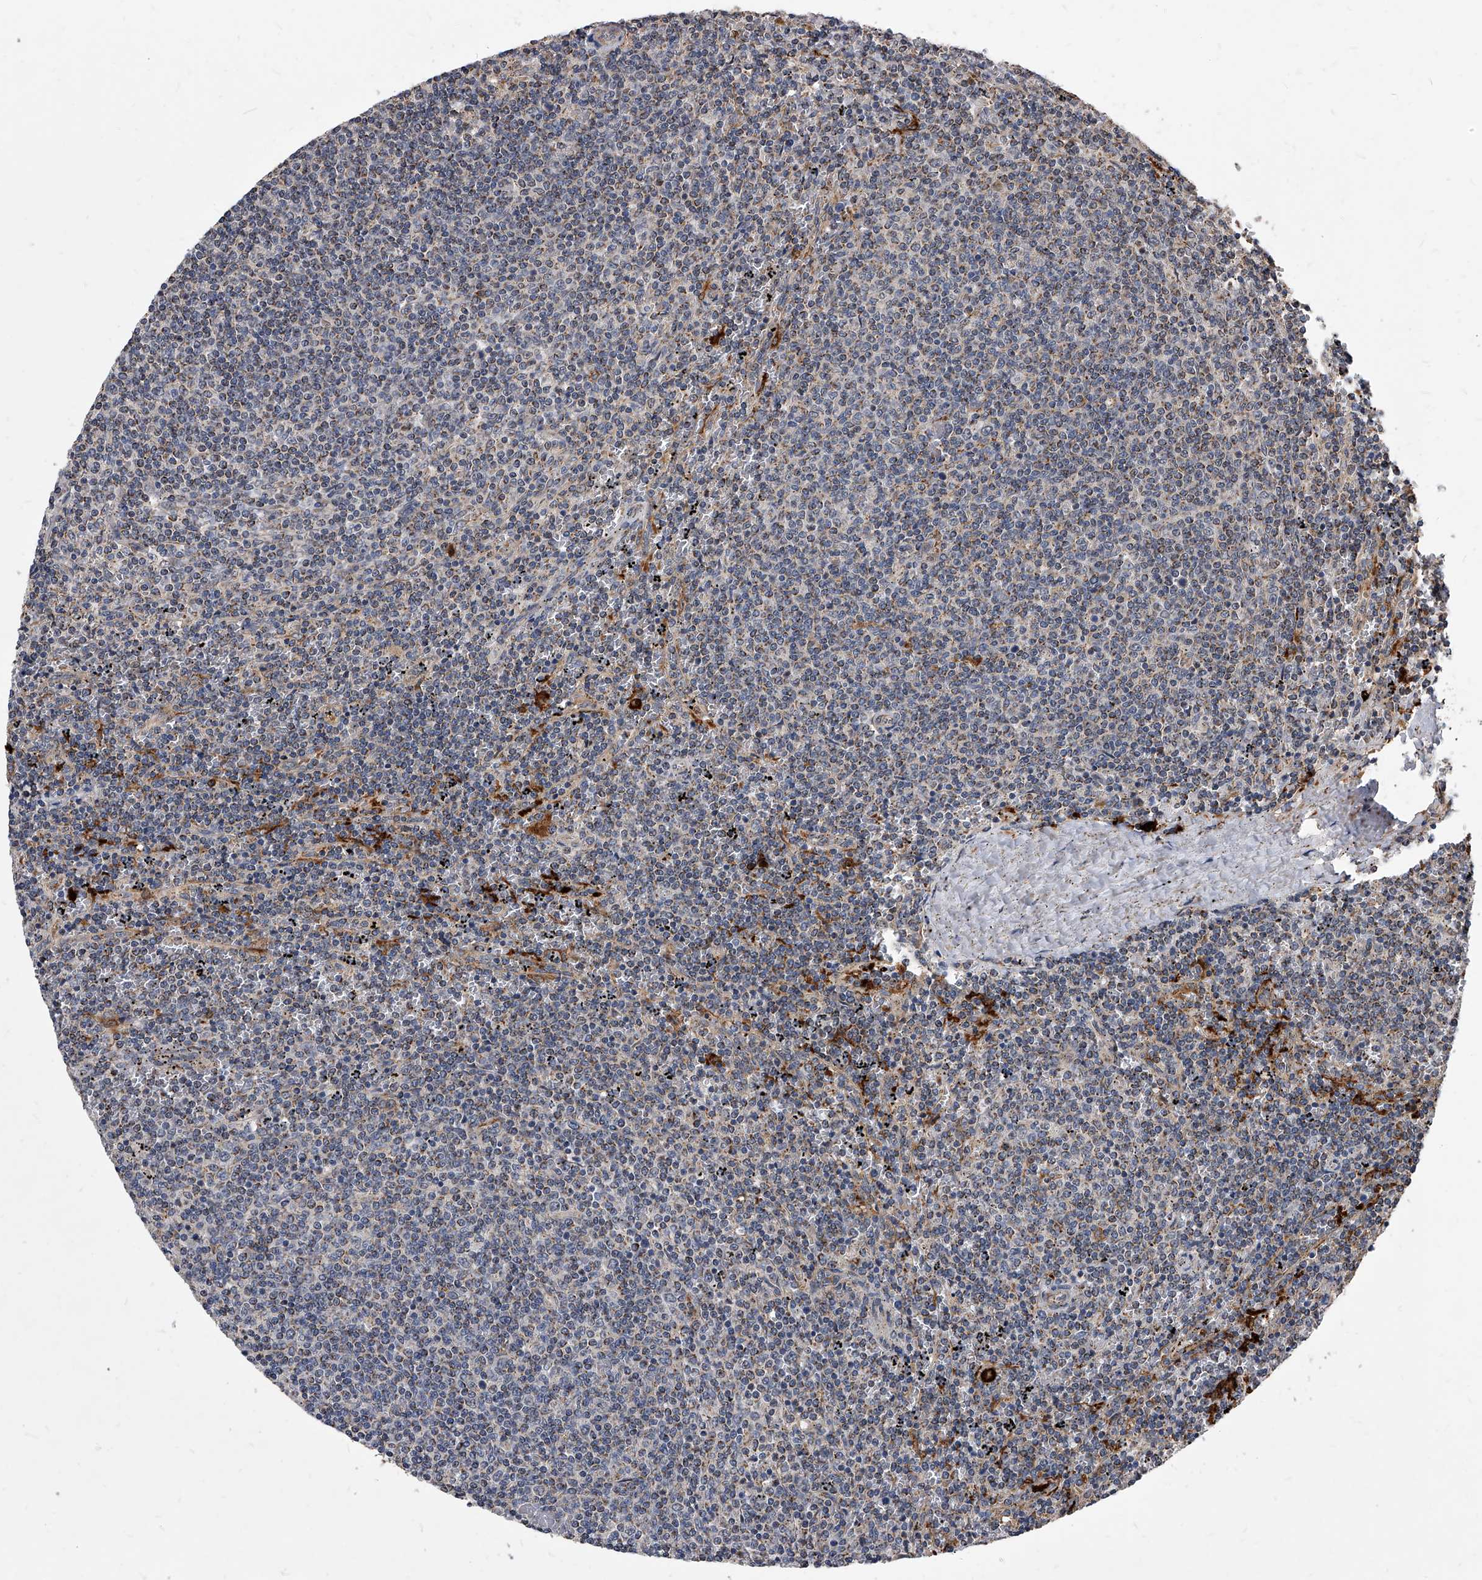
{"staining": {"intensity": "negative", "quantity": "none", "location": "none"}, "tissue": "lymphoma", "cell_type": "Tumor cells", "image_type": "cancer", "snomed": [{"axis": "morphology", "description": "Malignant lymphoma, non-Hodgkin's type, Low grade"}, {"axis": "topography", "description": "Spleen"}], "caption": "Immunohistochemical staining of lymphoma exhibits no significant positivity in tumor cells.", "gene": "SOBP", "patient": {"sex": "female", "age": 50}}